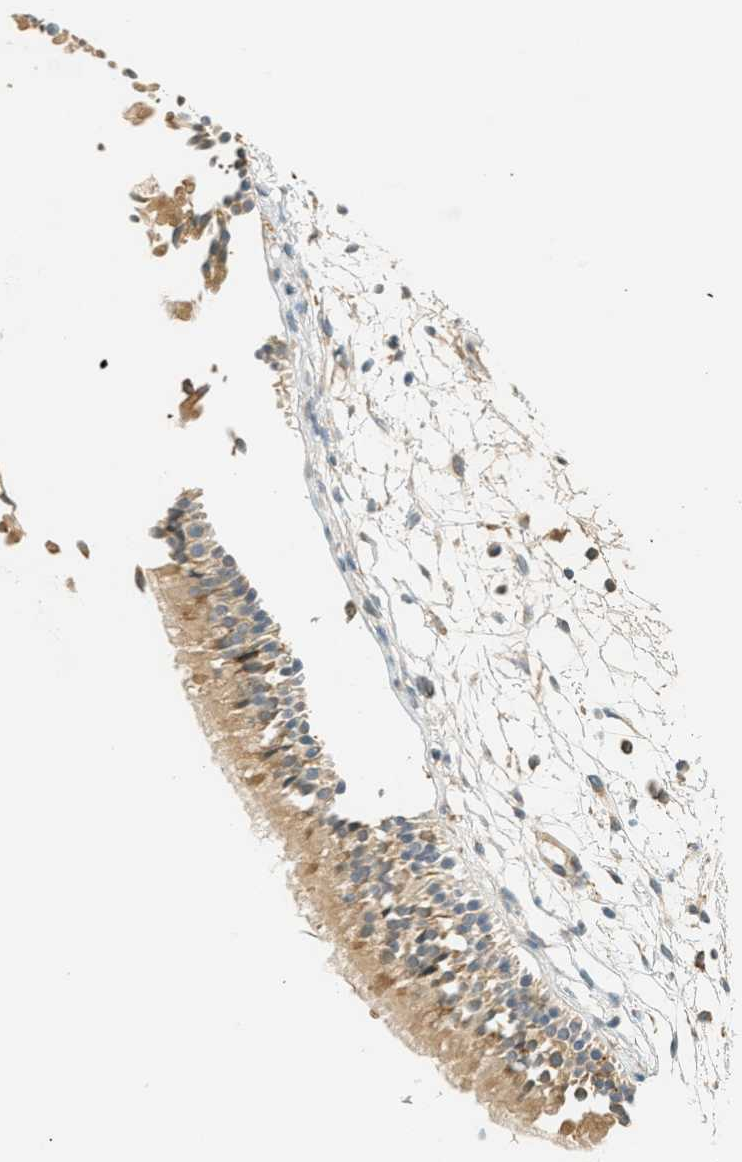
{"staining": {"intensity": "moderate", "quantity": ">75%", "location": "cytoplasmic/membranous"}, "tissue": "nasopharynx", "cell_type": "Respiratory epithelial cells", "image_type": "normal", "snomed": [{"axis": "morphology", "description": "Normal tissue, NOS"}, {"axis": "topography", "description": "Nasopharynx"}], "caption": "This photomicrograph demonstrates IHC staining of unremarkable human nasopharynx, with medium moderate cytoplasmic/membranous staining in about >75% of respiratory epithelial cells.", "gene": "PDK1", "patient": {"sex": "female", "age": 54}}